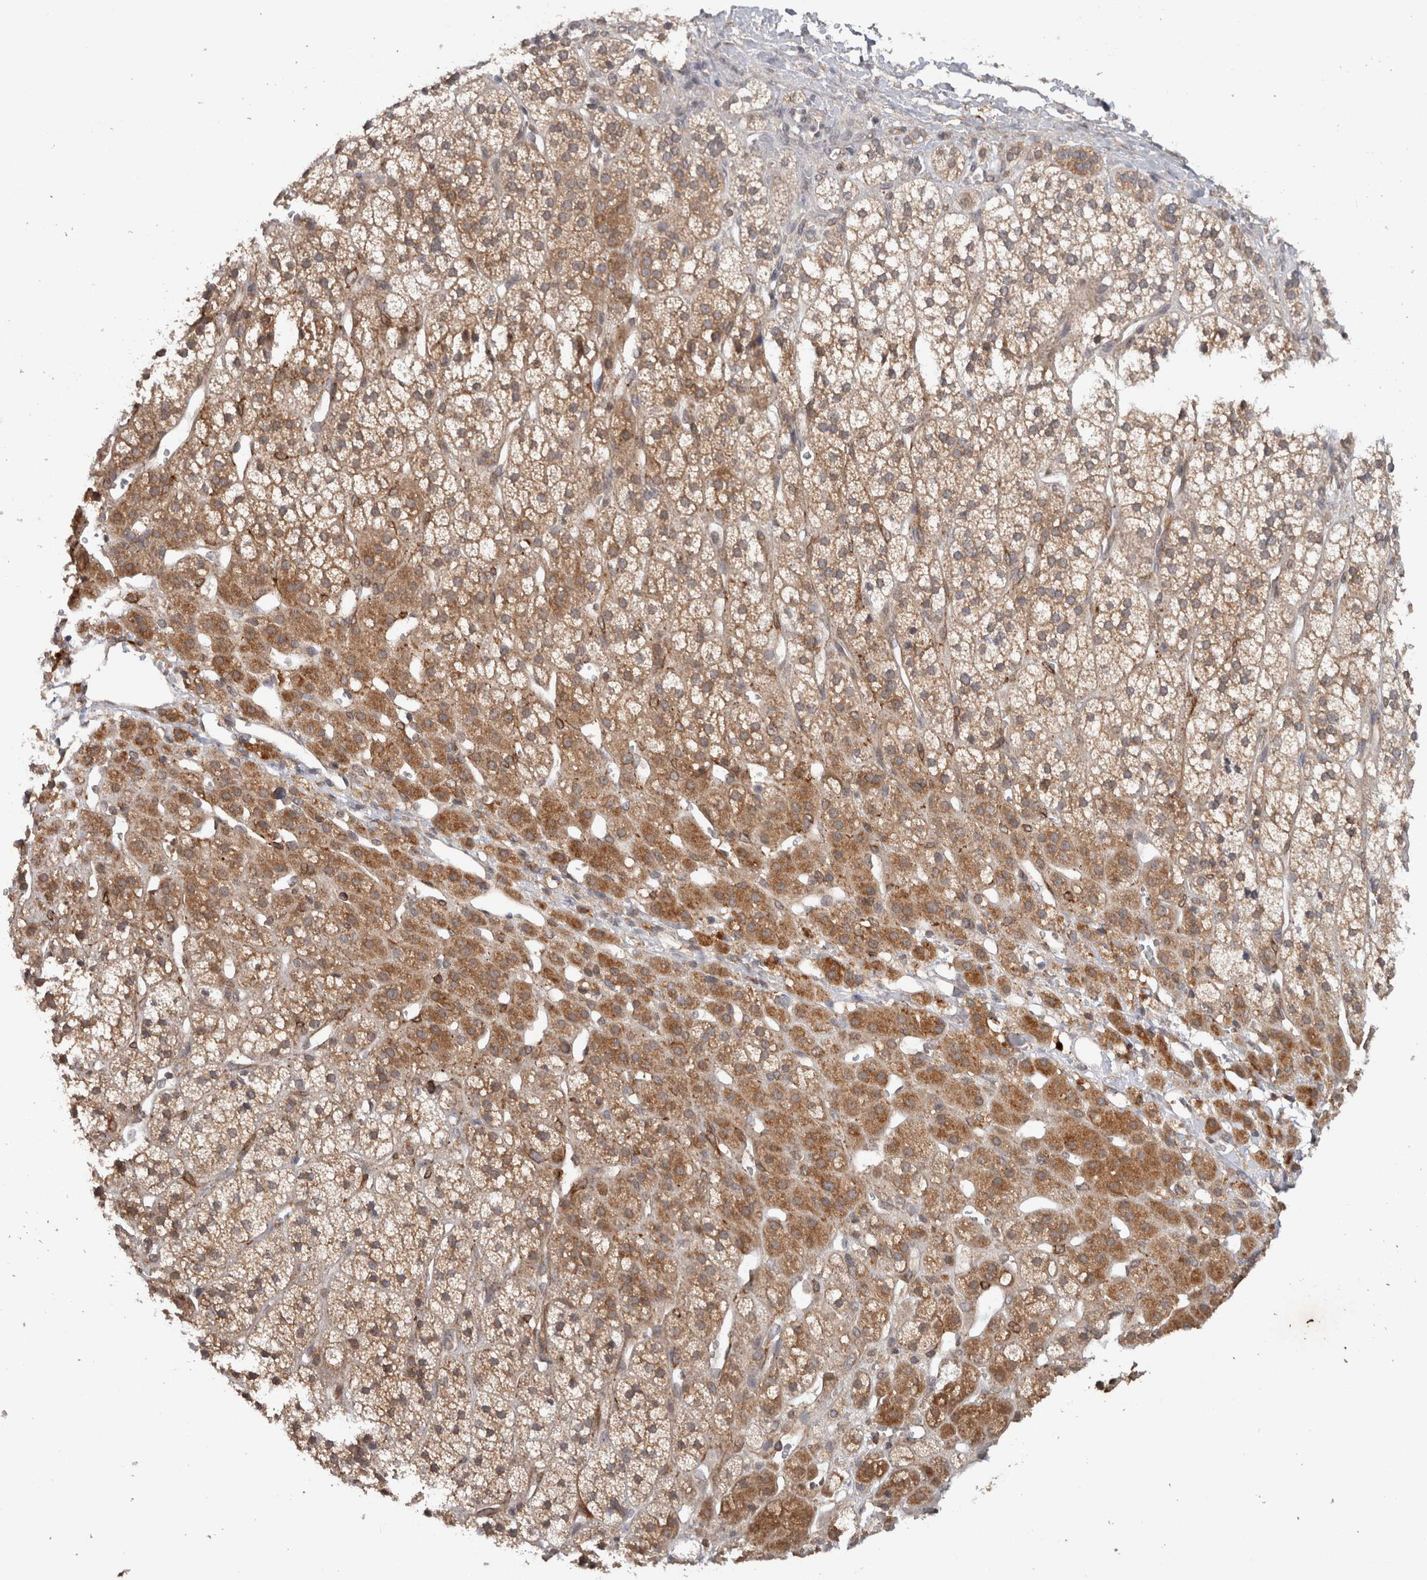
{"staining": {"intensity": "moderate", "quantity": ">75%", "location": "cytoplasmic/membranous"}, "tissue": "adrenal gland", "cell_type": "Glandular cells", "image_type": "normal", "snomed": [{"axis": "morphology", "description": "Normal tissue, NOS"}, {"axis": "topography", "description": "Adrenal gland"}], "caption": "A brown stain labels moderate cytoplasmic/membranous expression of a protein in glandular cells of benign adrenal gland. The staining was performed using DAB (3,3'-diaminobenzidine) to visualize the protein expression in brown, while the nuclei were stained in blue with hematoxylin (Magnification: 20x).", "gene": "HMOX2", "patient": {"sex": "male", "age": 56}}